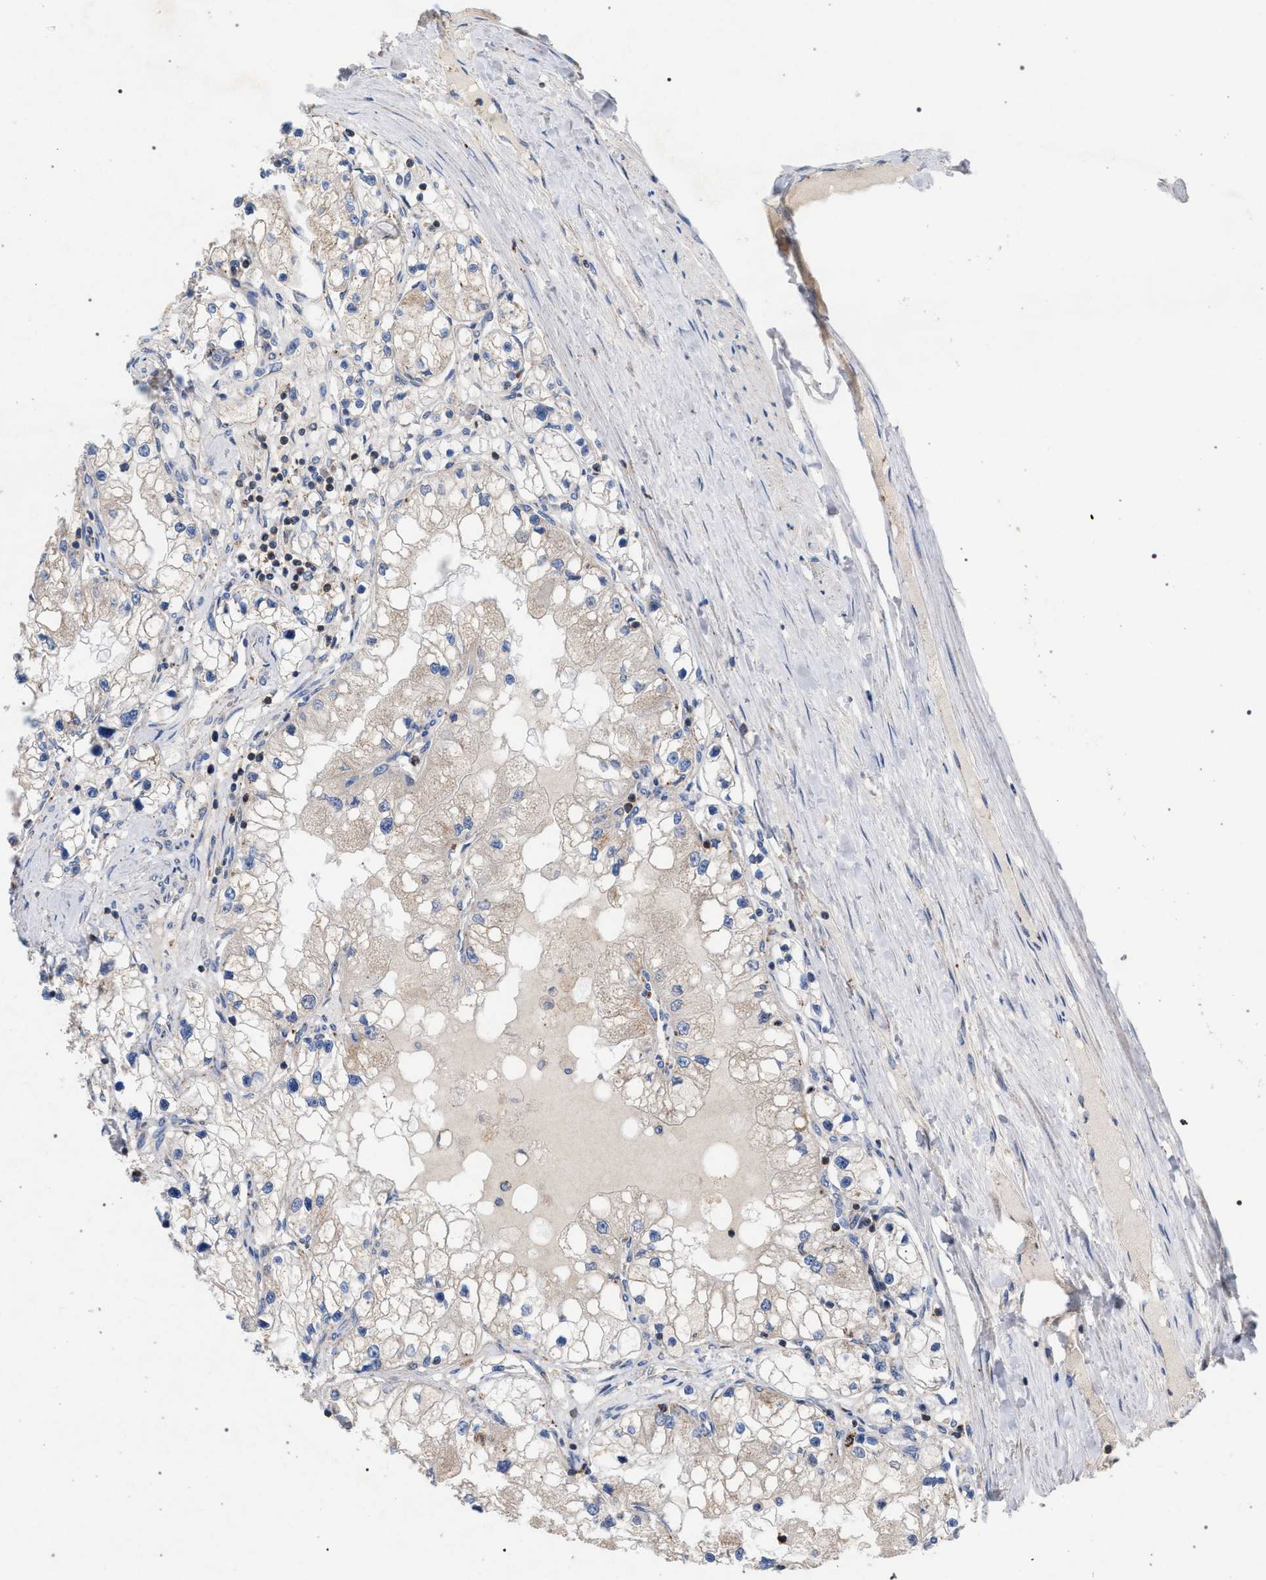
{"staining": {"intensity": "negative", "quantity": "none", "location": "none"}, "tissue": "renal cancer", "cell_type": "Tumor cells", "image_type": "cancer", "snomed": [{"axis": "morphology", "description": "Adenocarcinoma, NOS"}, {"axis": "topography", "description": "Kidney"}], "caption": "DAB (3,3'-diaminobenzidine) immunohistochemical staining of renal cancer displays no significant expression in tumor cells. (DAB (3,3'-diaminobenzidine) immunohistochemistry visualized using brightfield microscopy, high magnification).", "gene": "VPS13A", "patient": {"sex": "male", "age": 68}}